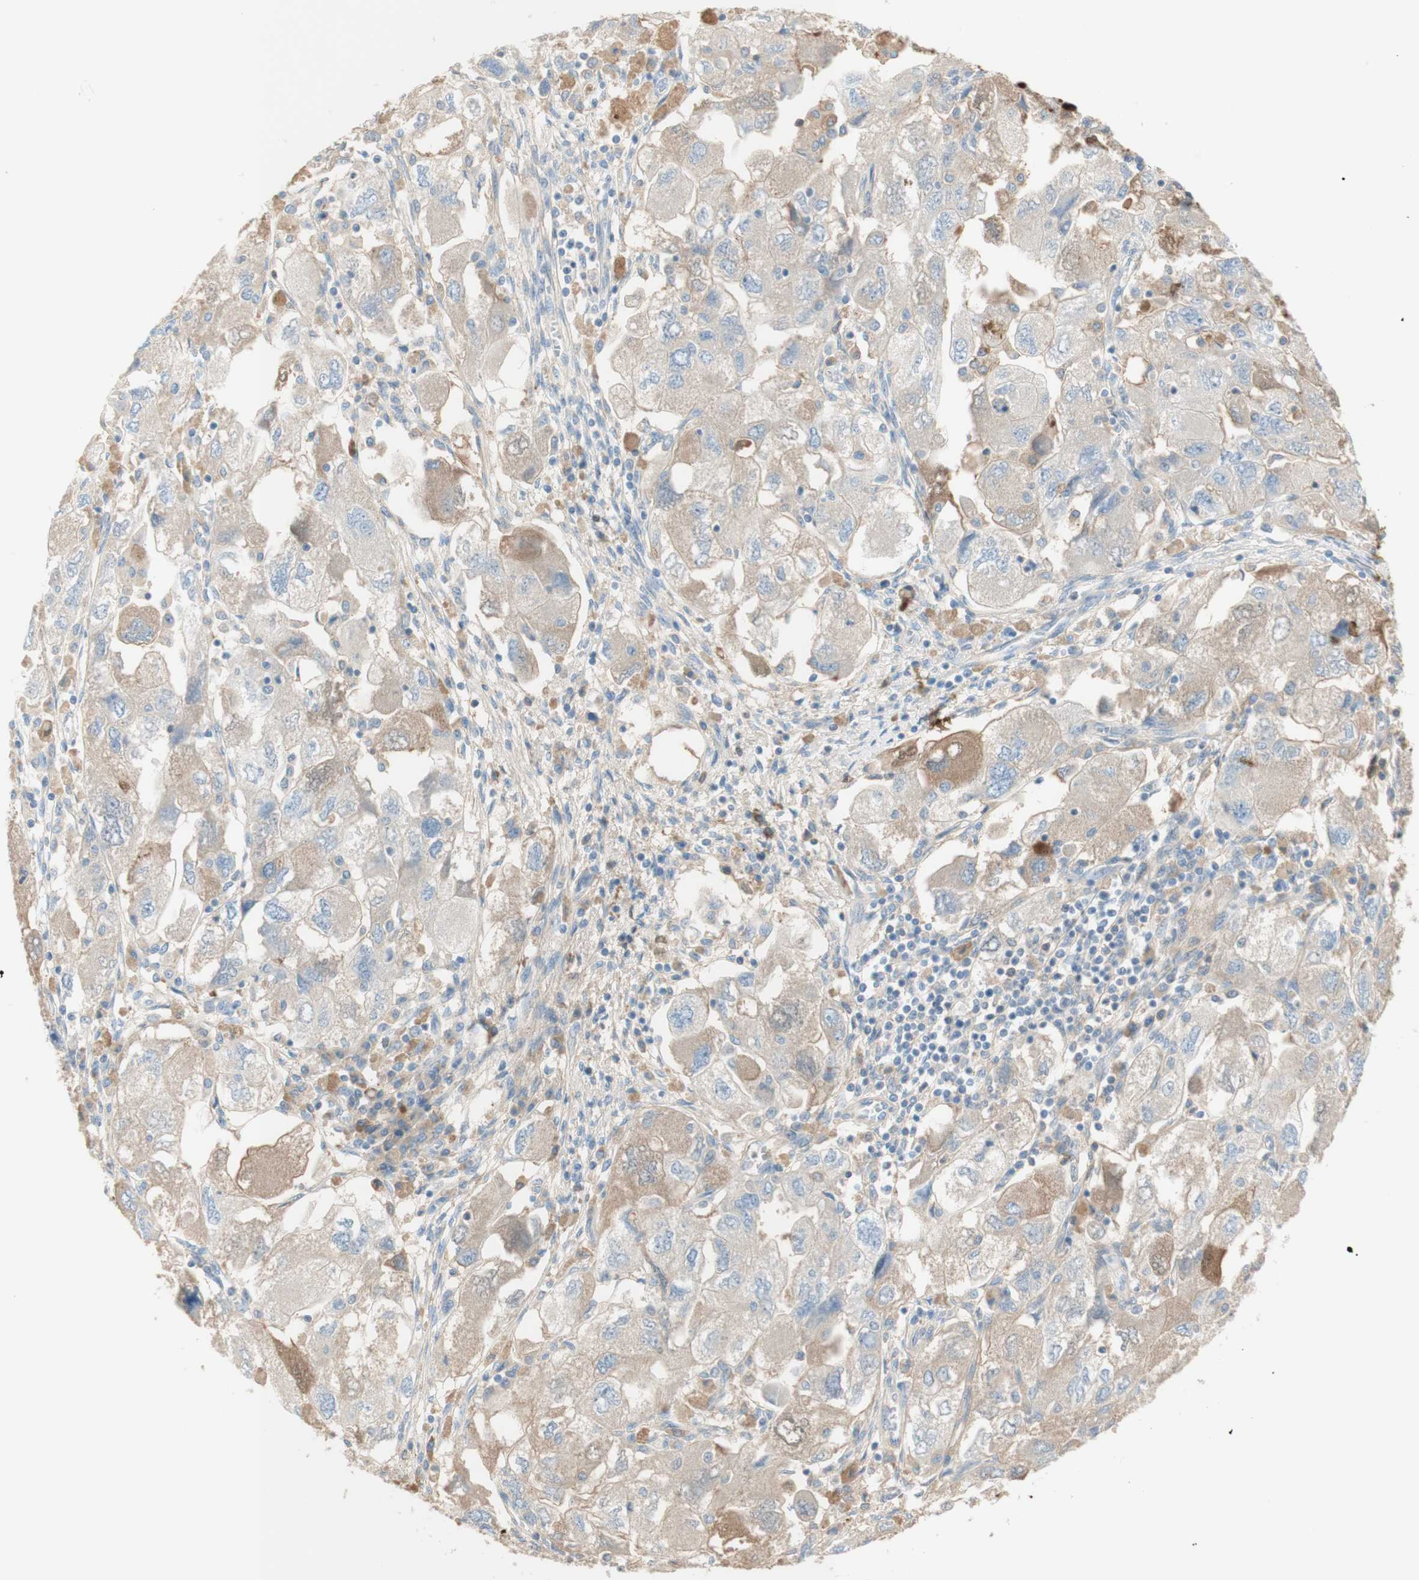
{"staining": {"intensity": "moderate", "quantity": "<25%", "location": "cytoplasmic/membranous"}, "tissue": "ovarian cancer", "cell_type": "Tumor cells", "image_type": "cancer", "snomed": [{"axis": "morphology", "description": "Carcinoma, NOS"}, {"axis": "morphology", "description": "Cystadenocarcinoma, serous, NOS"}, {"axis": "topography", "description": "Ovary"}], "caption": "Immunohistochemical staining of human ovarian cancer (serous cystadenocarcinoma) reveals low levels of moderate cytoplasmic/membranous expression in approximately <25% of tumor cells.", "gene": "KNG1", "patient": {"sex": "female", "age": 69}}